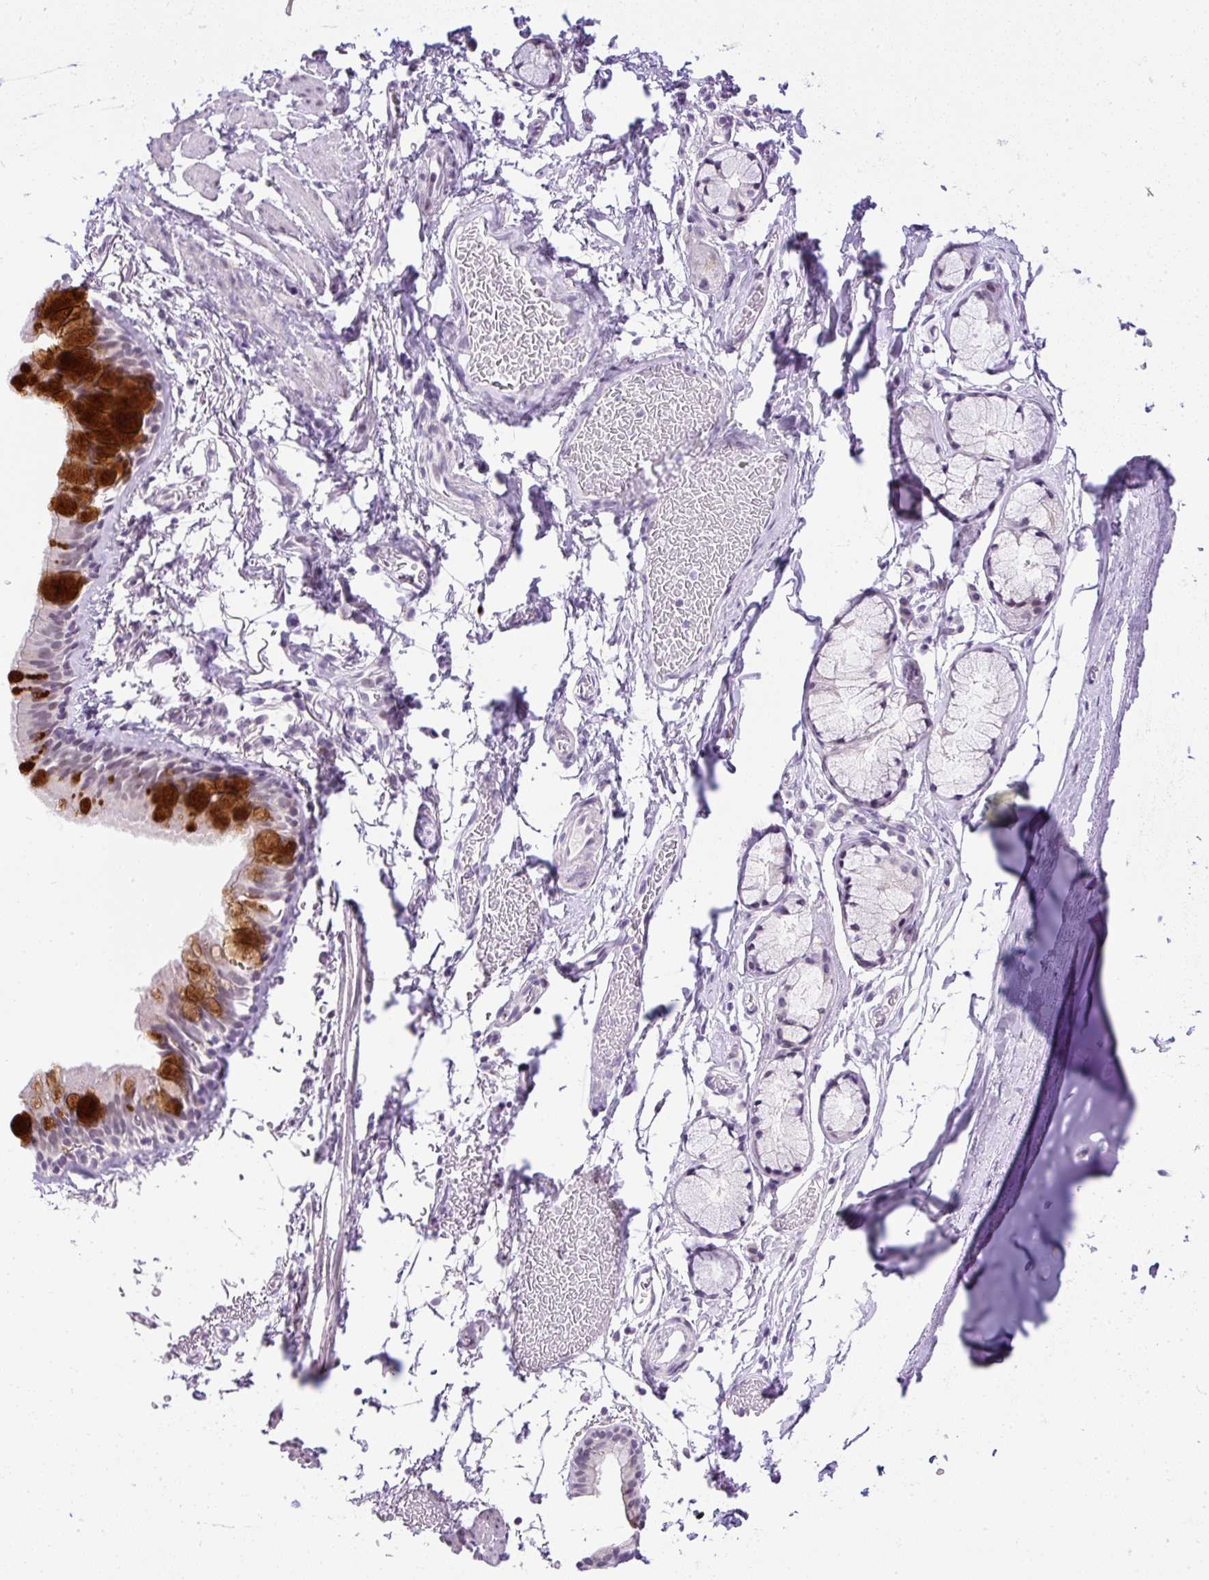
{"staining": {"intensity": "strong", "quantity": "<25%", "location": "cytoplasmic/membranous"}, "tissue": "bronchus", "cell_type": "Respiratory epithelial cells", "image_type": "normal", "snomed": [{"axis": "morphology", "description": "Normal tissue, NOS"}, {"axis": "topography", "description": "Bronchus"}], "caption": "DAB (3,3'-diaminobenzidine) immunohistochemical staining of normal bronchus reveals strong cytoplasmic/membranous protein staining in about <25% of respiratory epithelial cells.", "gene": "WNT10B", "patient": {"sex": "male", "age": 67}}